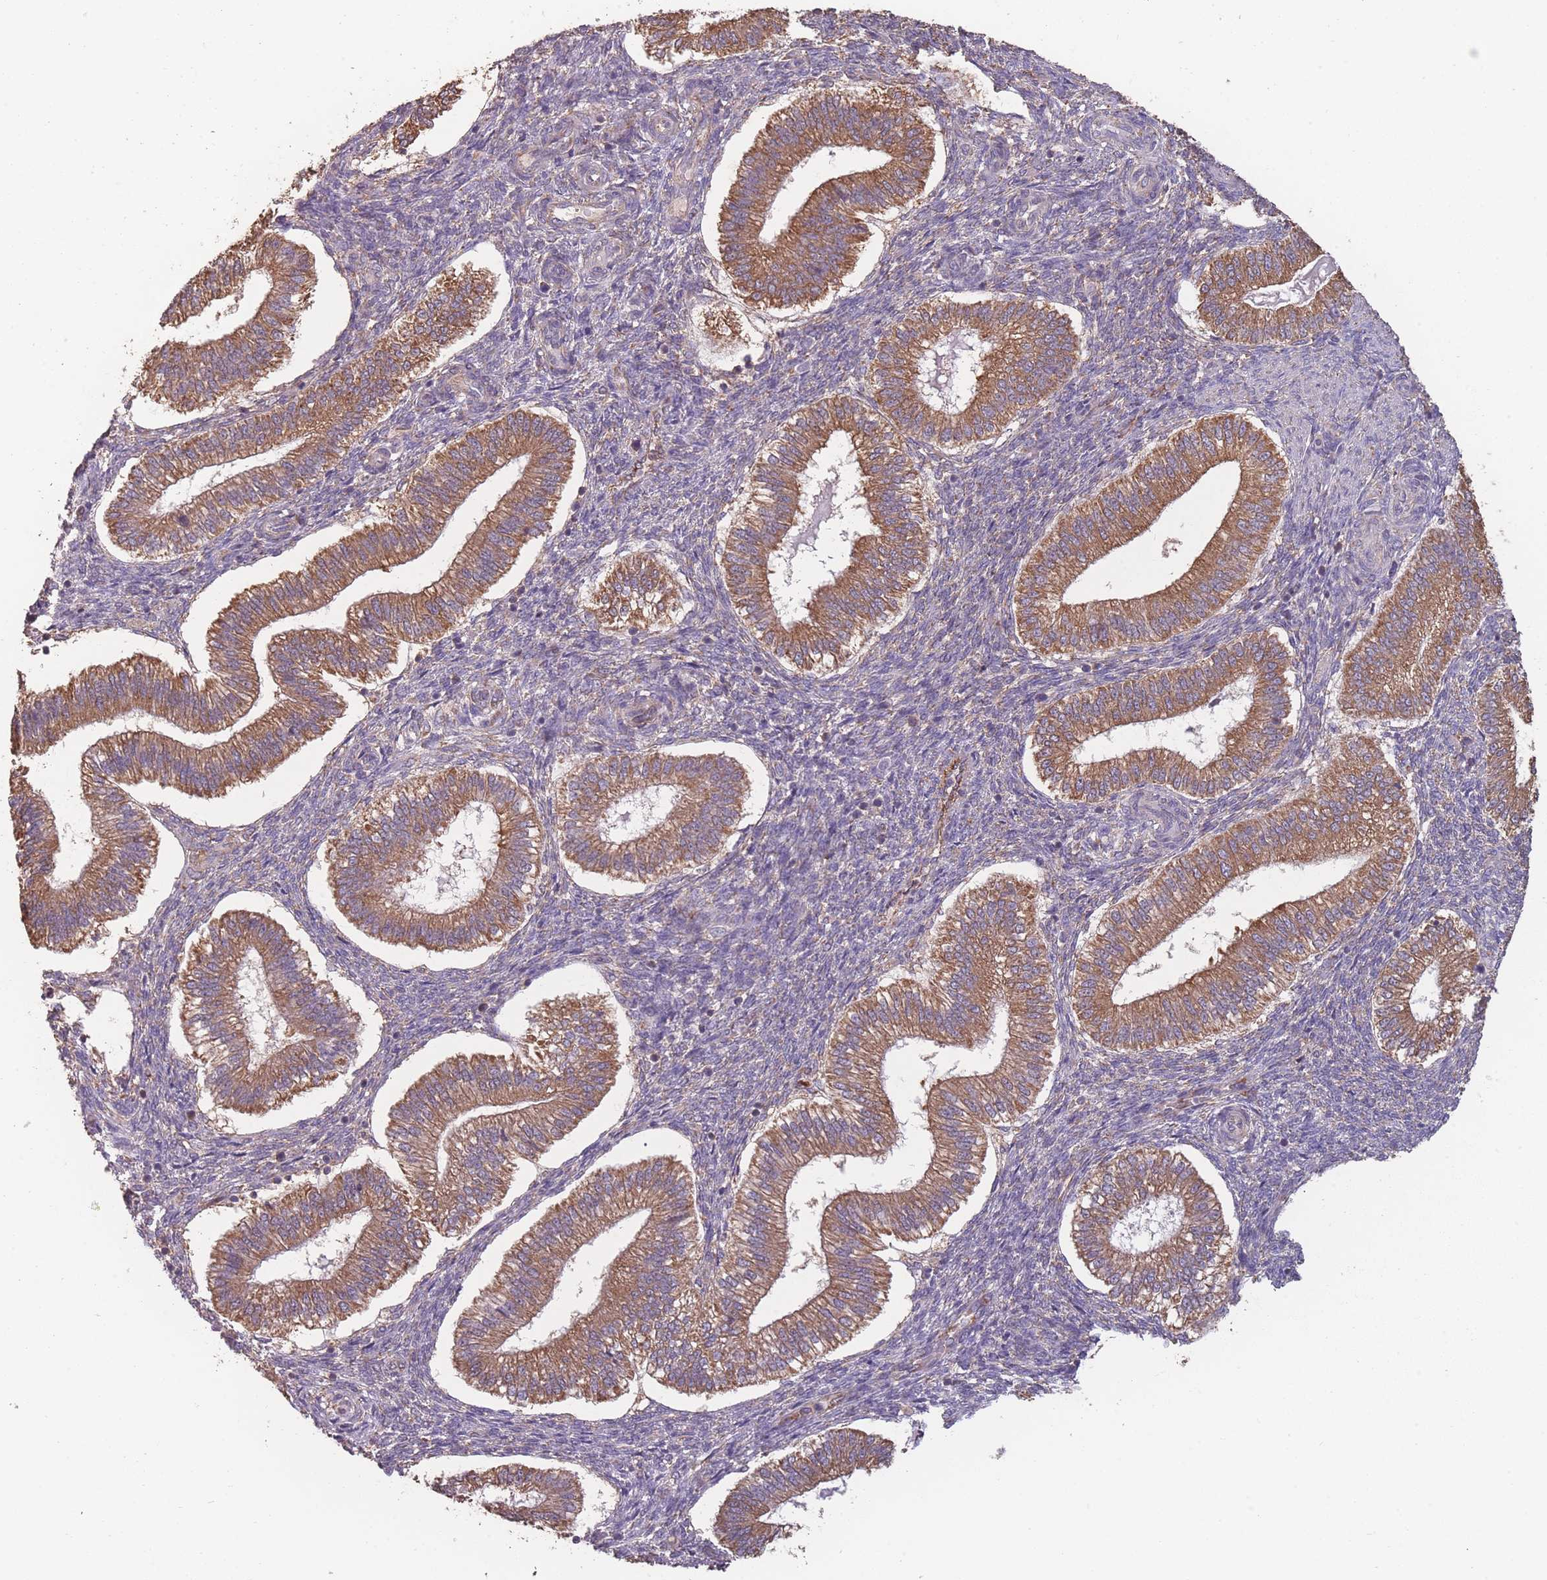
{"staining": {"intensity": "weak", "quantity": "25%-75%", "location": "cytoplasmic/membranous"}, "tissue": "endometrium", "cell_type": "Cells in endometrial stroma", "image_type": "normal", "snomed": [{"axis": "morphology", "description": "Normal tissue, NOS"}, {"axis": "topography", "description": "Endometrium"}], "caption": "Endometrium stained for a protein (brown) demonstrates weak cytoplasmic/membranous positive staining in about 25%-75% of cells in endometrial stroma.", "gene": "SANBR", "patient": {"sex": "female", "age": 25}}